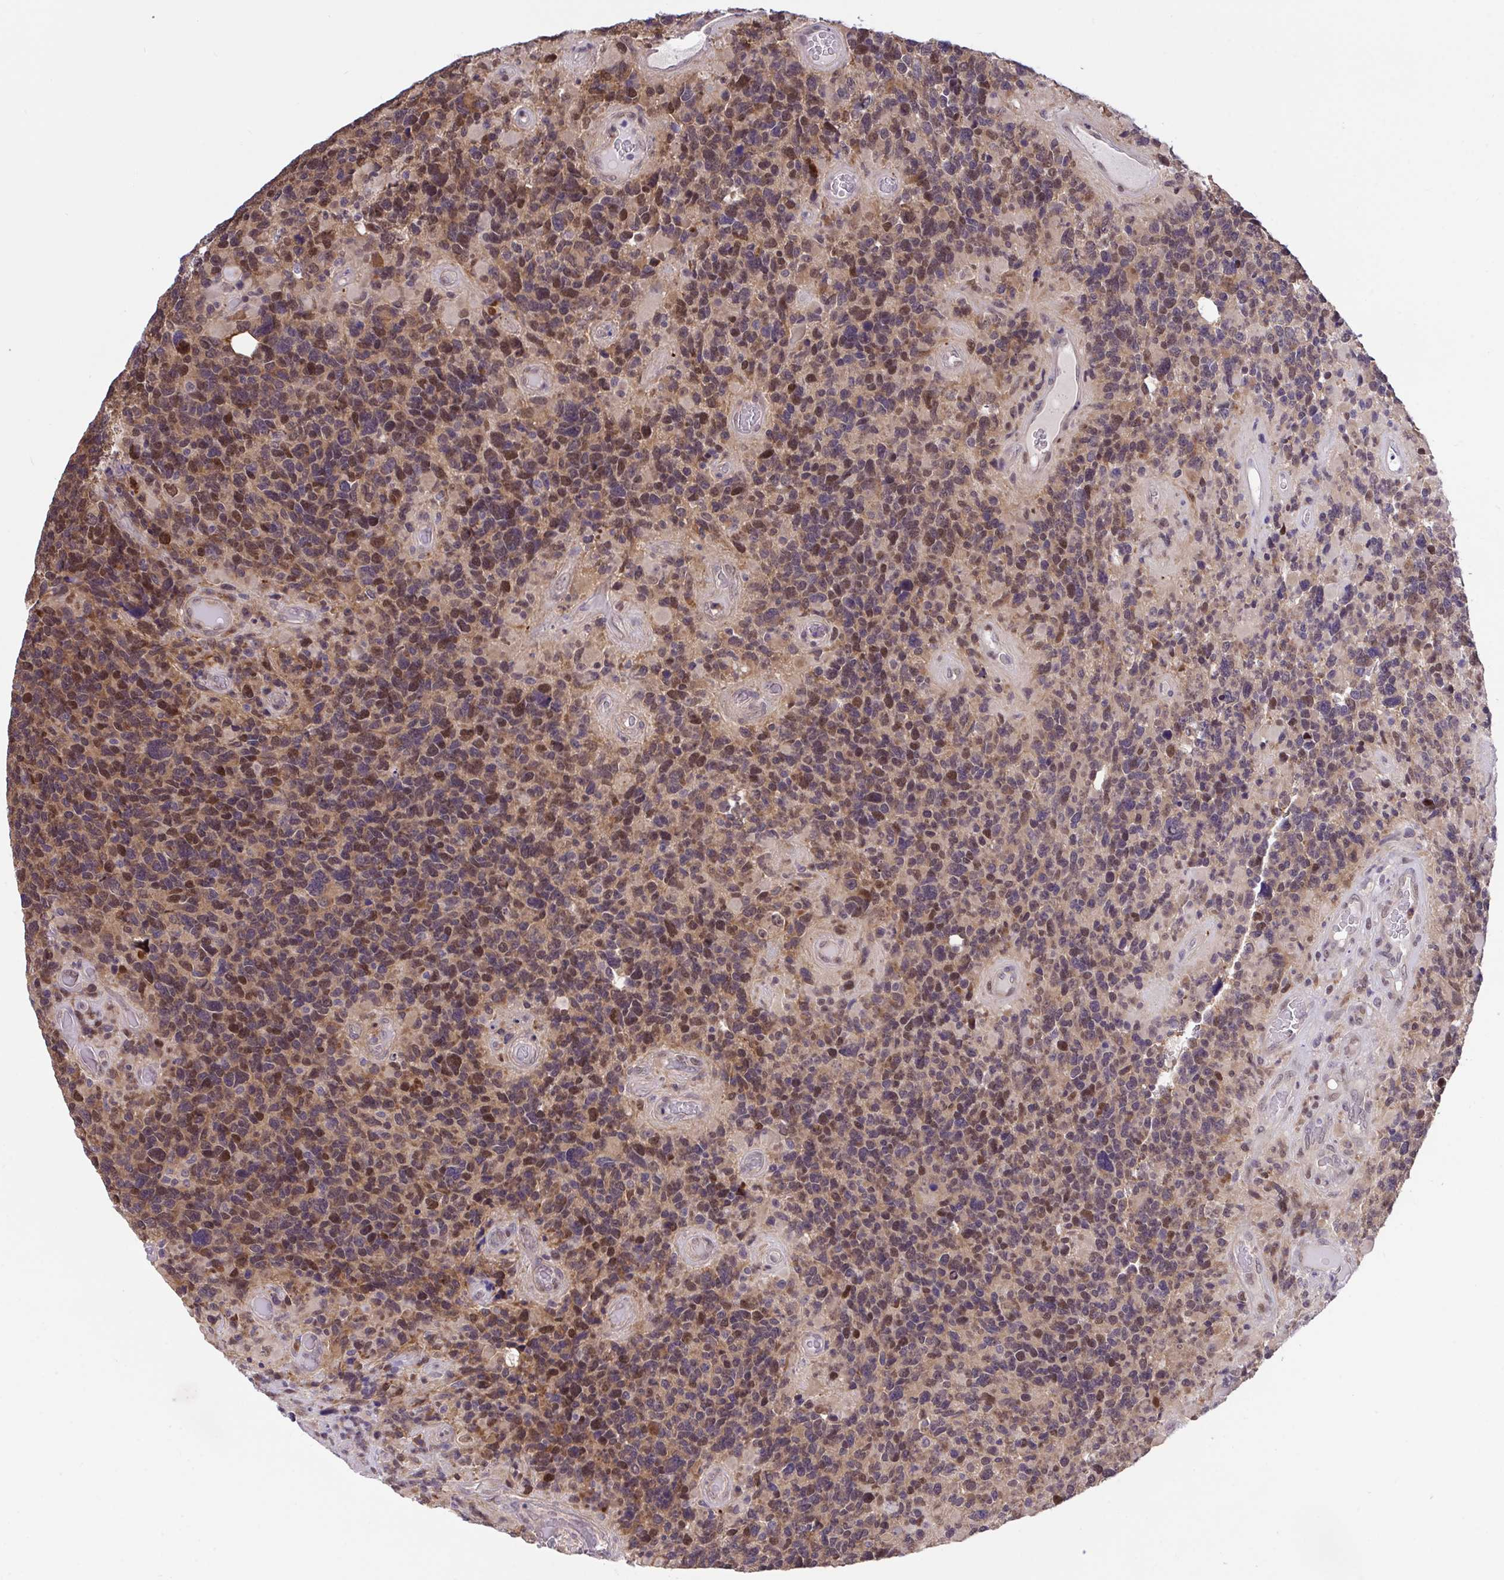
{"staining": {"intensity": "moderate", "quantity": "25%-75%", "location": "nuclear"}, "tissue": "glioma", "cell_type": "Tumor cells", "image_type": "cancer", "snomed": [{"axis": "morphology", "description": "Glioma, malignant, High grade"}, {"axis": "topography", "description": "Brain"}], "caption": "The image displays a brown stain indicating the presence of a protein in the nuclear of tumor cells in glioma.", "gene": "ZNF444", "patient": {"sex": "female", "age": 40}}